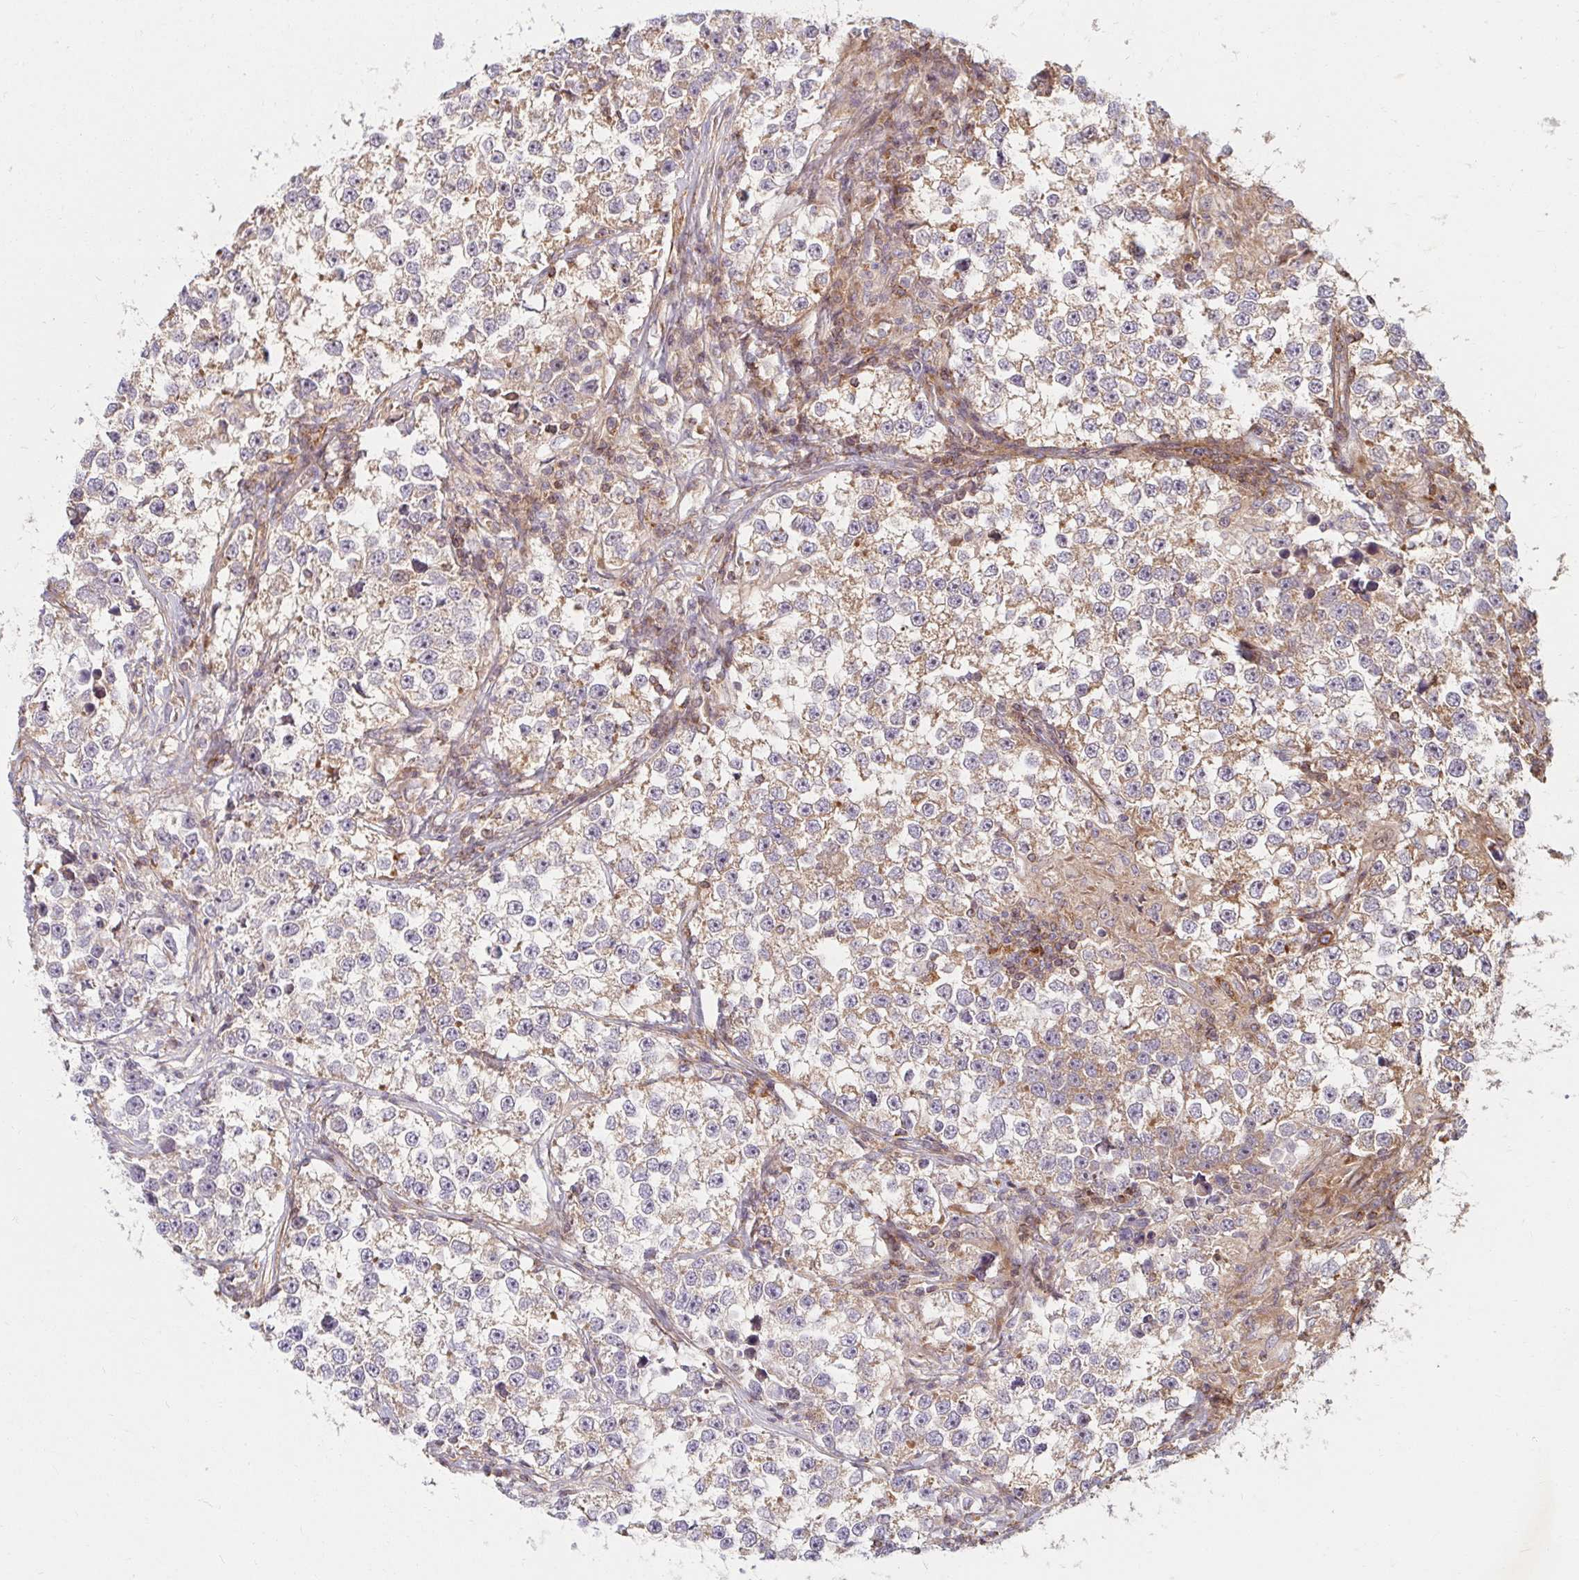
{"staining": {"intensity": "weak", "quantity": ">75%", "location": "cytoplasmic/membranous"}, "tissue": "testis cancer", "cell_type": "Tumor cells", "image_type": "cancer", "snomed": [{"axis": "morphology", "description": "Seminoma, NOS"}, {"axis": "topography", "description": "Testis"}], "caption": "Testis cancer (seminoma) stained with DAB immunohistochemistry exhibits low levels of weak cytoplasmic/membranous positivity in approximately >75% of tumor cells.", "gene": "BTF3", "patient": {"sex": "male", "age": 46}}